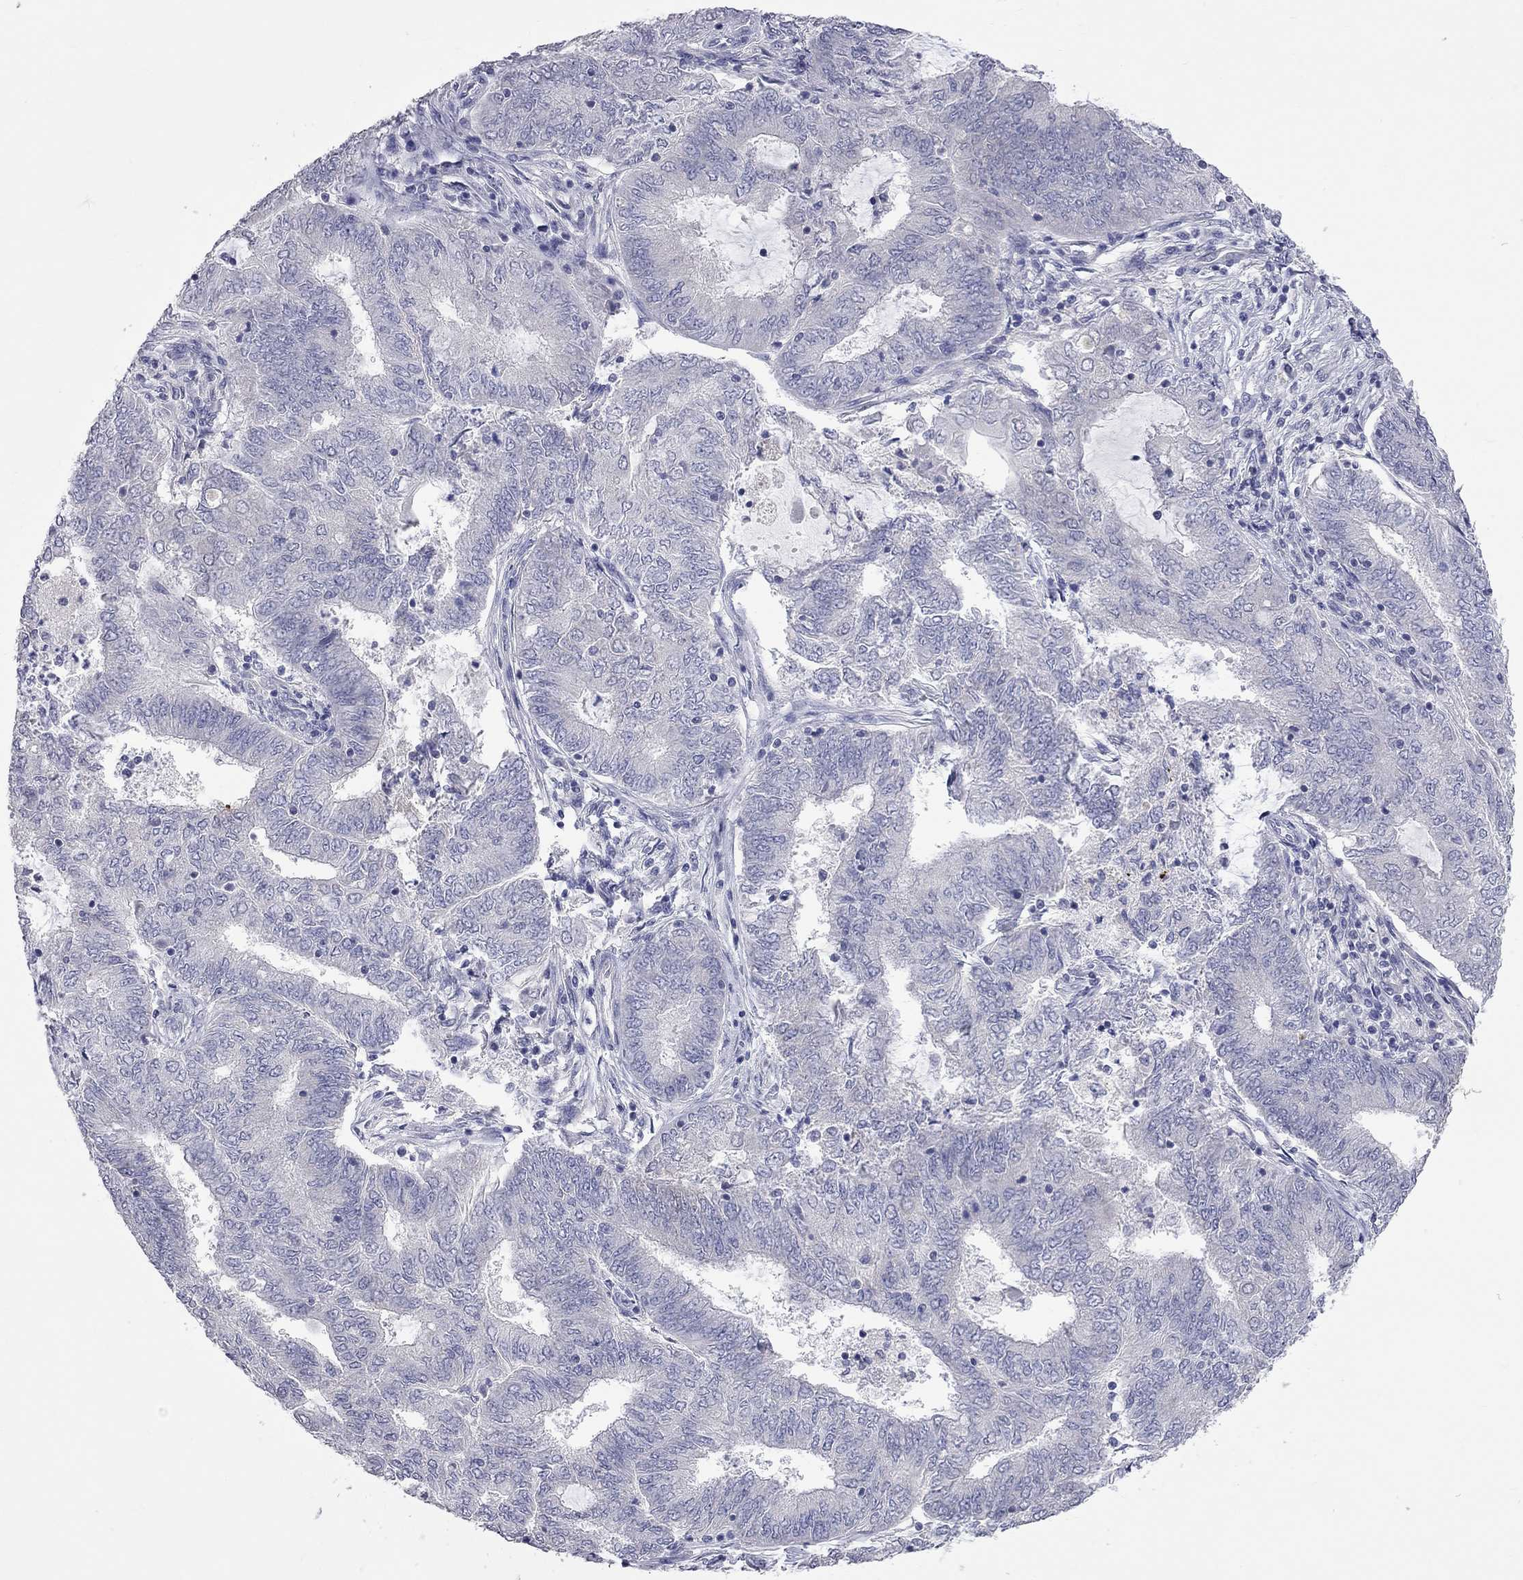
{"staining": {"intensity": "negative", "quantity": "none", "location": "none"}, "tissue": "endometrial cancer", "cell_type": "Tumor cells", "image_type": "cancer", "snomed": [{"axis": "morphology", "description": "Adenocarcinoma, NOS"}, {"axis": "topography", "description": "Endometrium"}], "caption": "This is an immunohistochemistry (IHC) image of adenocarcinoma (endometrial). There is no expression in tumor cells.", "gene": "OPRK1", "patient": {"sex": "female", "age": 62}}